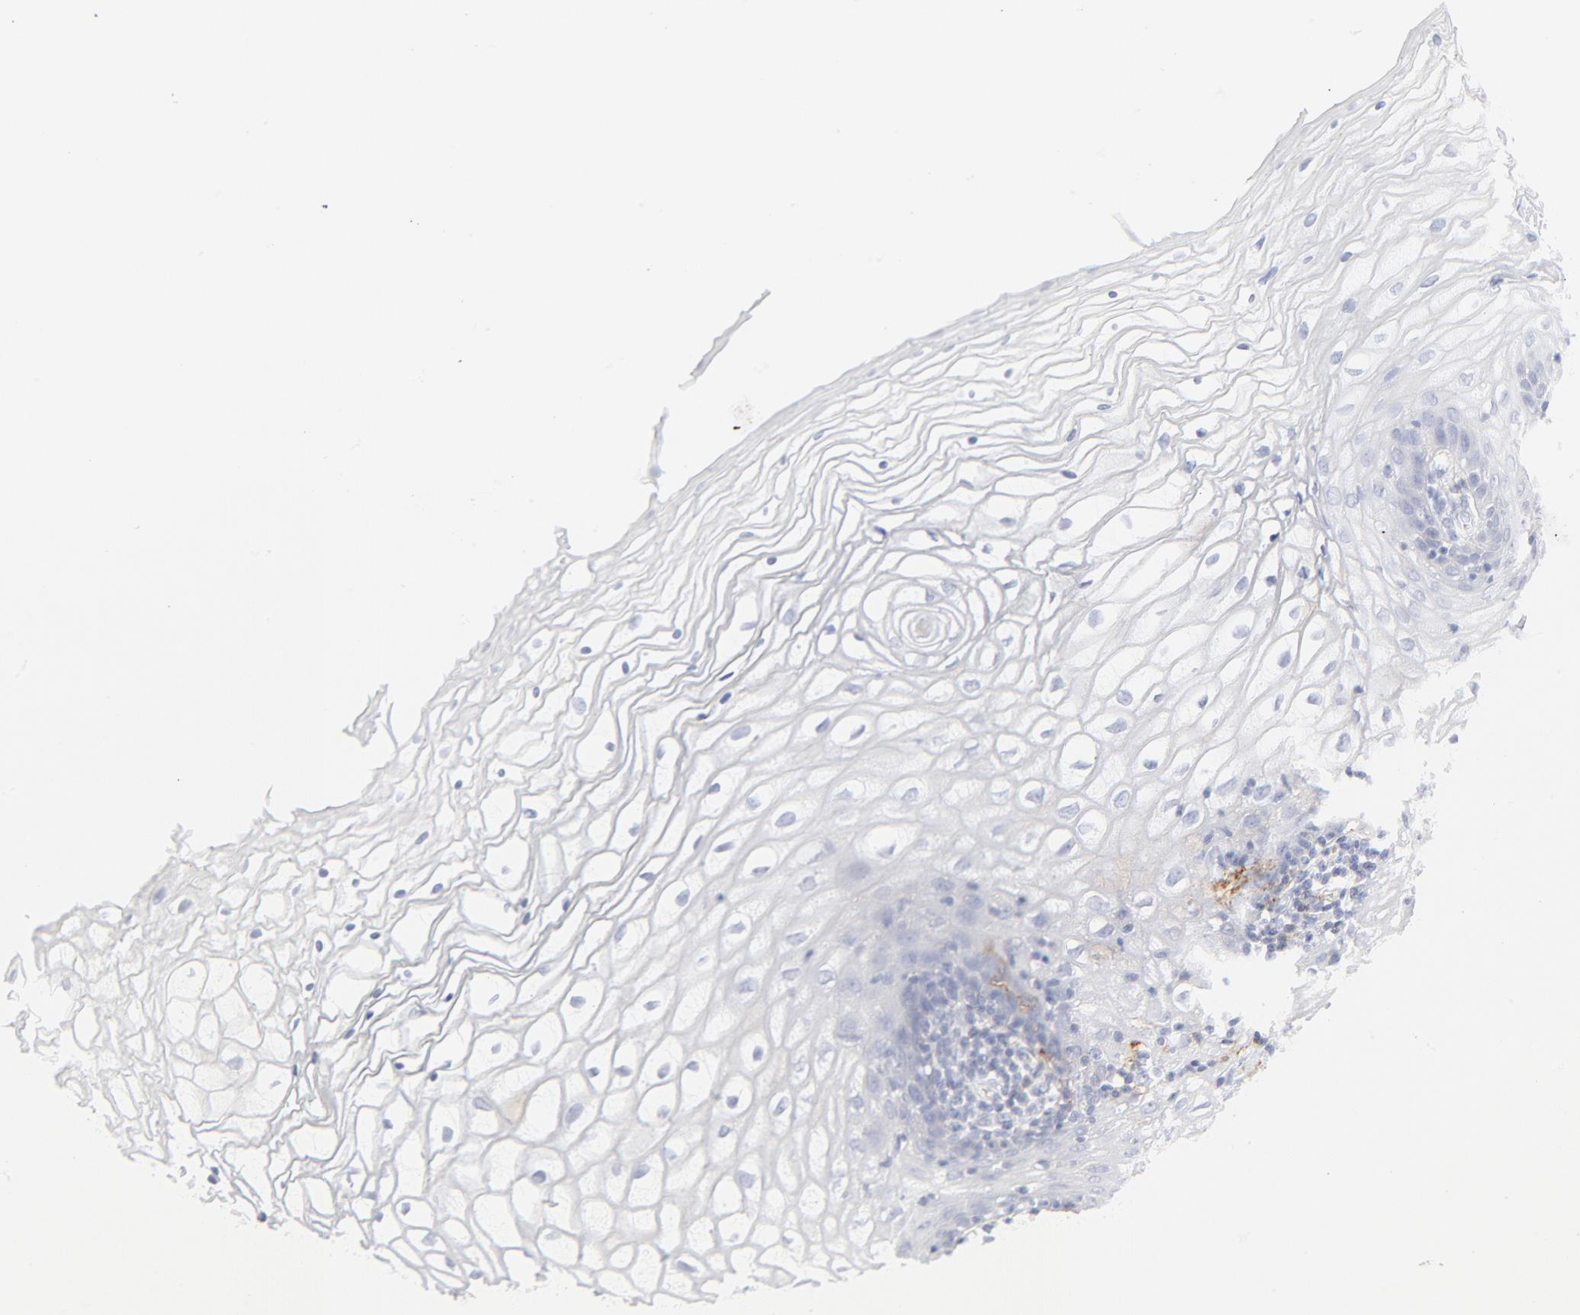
{"staining": {"intensity": "moderate", "quantity": "<25%", "location": "cytoplasmic/membranous"}, "tissue": "vagina", "cell_type": "Squamous epithelial cells", "image_type": "normal", "snomed": [{"axis": "morphology", "description": "Normal tissue, NOS"}, {"axis": "topography", "description": "Vagina"}], "caption": "This image shows immunohistochemistry (IHC) staining of benign vagina, with low moderate cytoplasmic/membranous staining in about <25% of squamous epithelial cells.", "gene": "CCR7", "patient": {"sex": "female", "age": 34}}